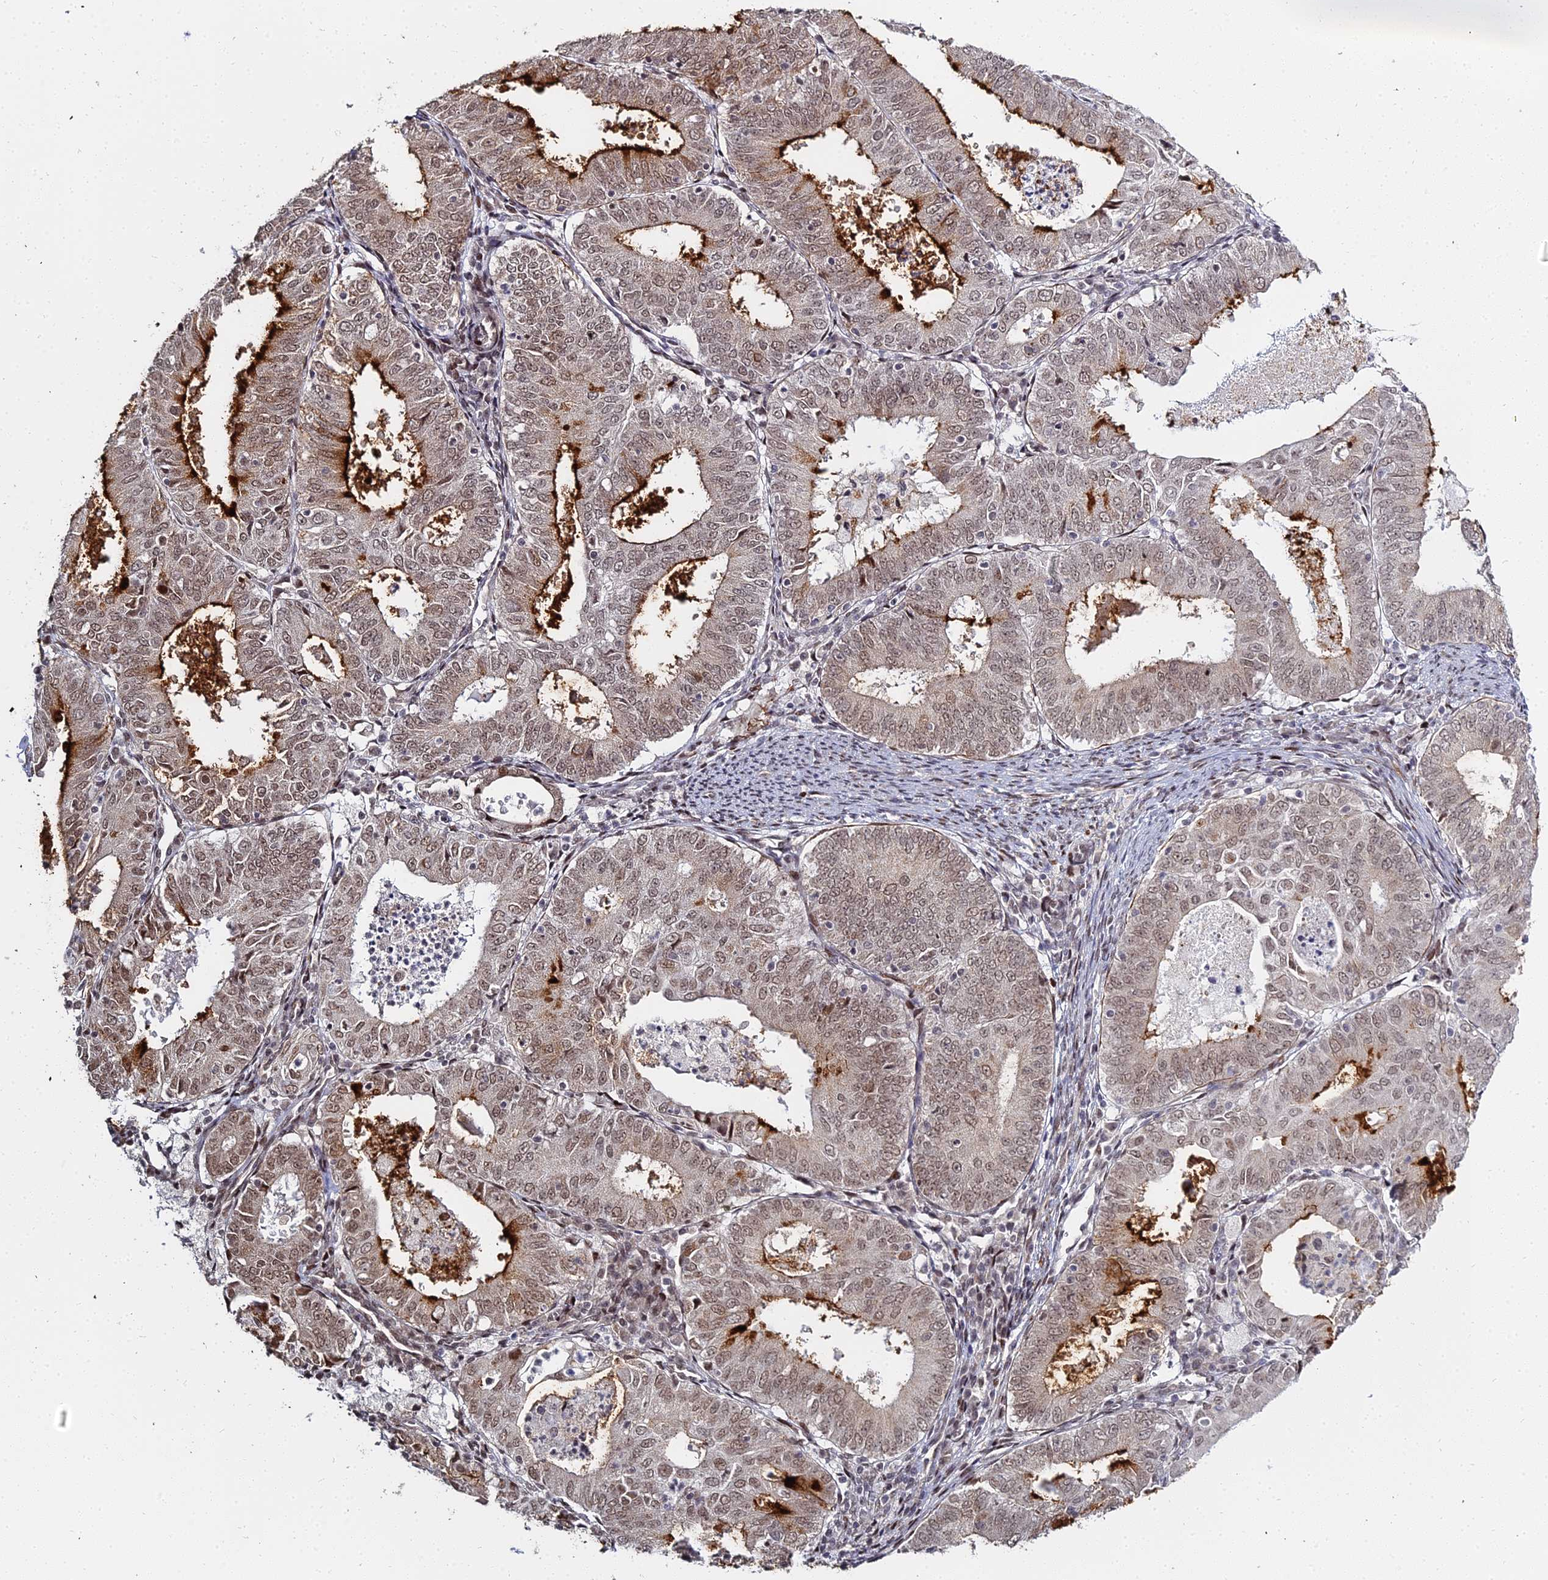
{"staining": {"intensity": "moderate", "quantity": ">75%", "location": "cytoplasmic/membranous,nuclear"}, "tissue": "endometrial cancer", "cell_type": "Tumor cells", "image_type": "cancer", "snomed": [{"axis": "morphology", "description": "Adenocarcinoma, NOS"}, {"axis": "topography", "description": "Endometrium"}], "caption": "Immunohistochemistry image of neoplastic tissue: endometrial cancer (adenocarcinoma) stained using immunohistochemistry demonstrates medium levels of moderate protein expression localized specifically in the cytoplasmic/membranous and nuclear of tumor cells, appearing as a cytoplasmic/membranous and nuclear brown color.", "gene": "ABCA2", "patient": {"sex": "female", "age": 57}}